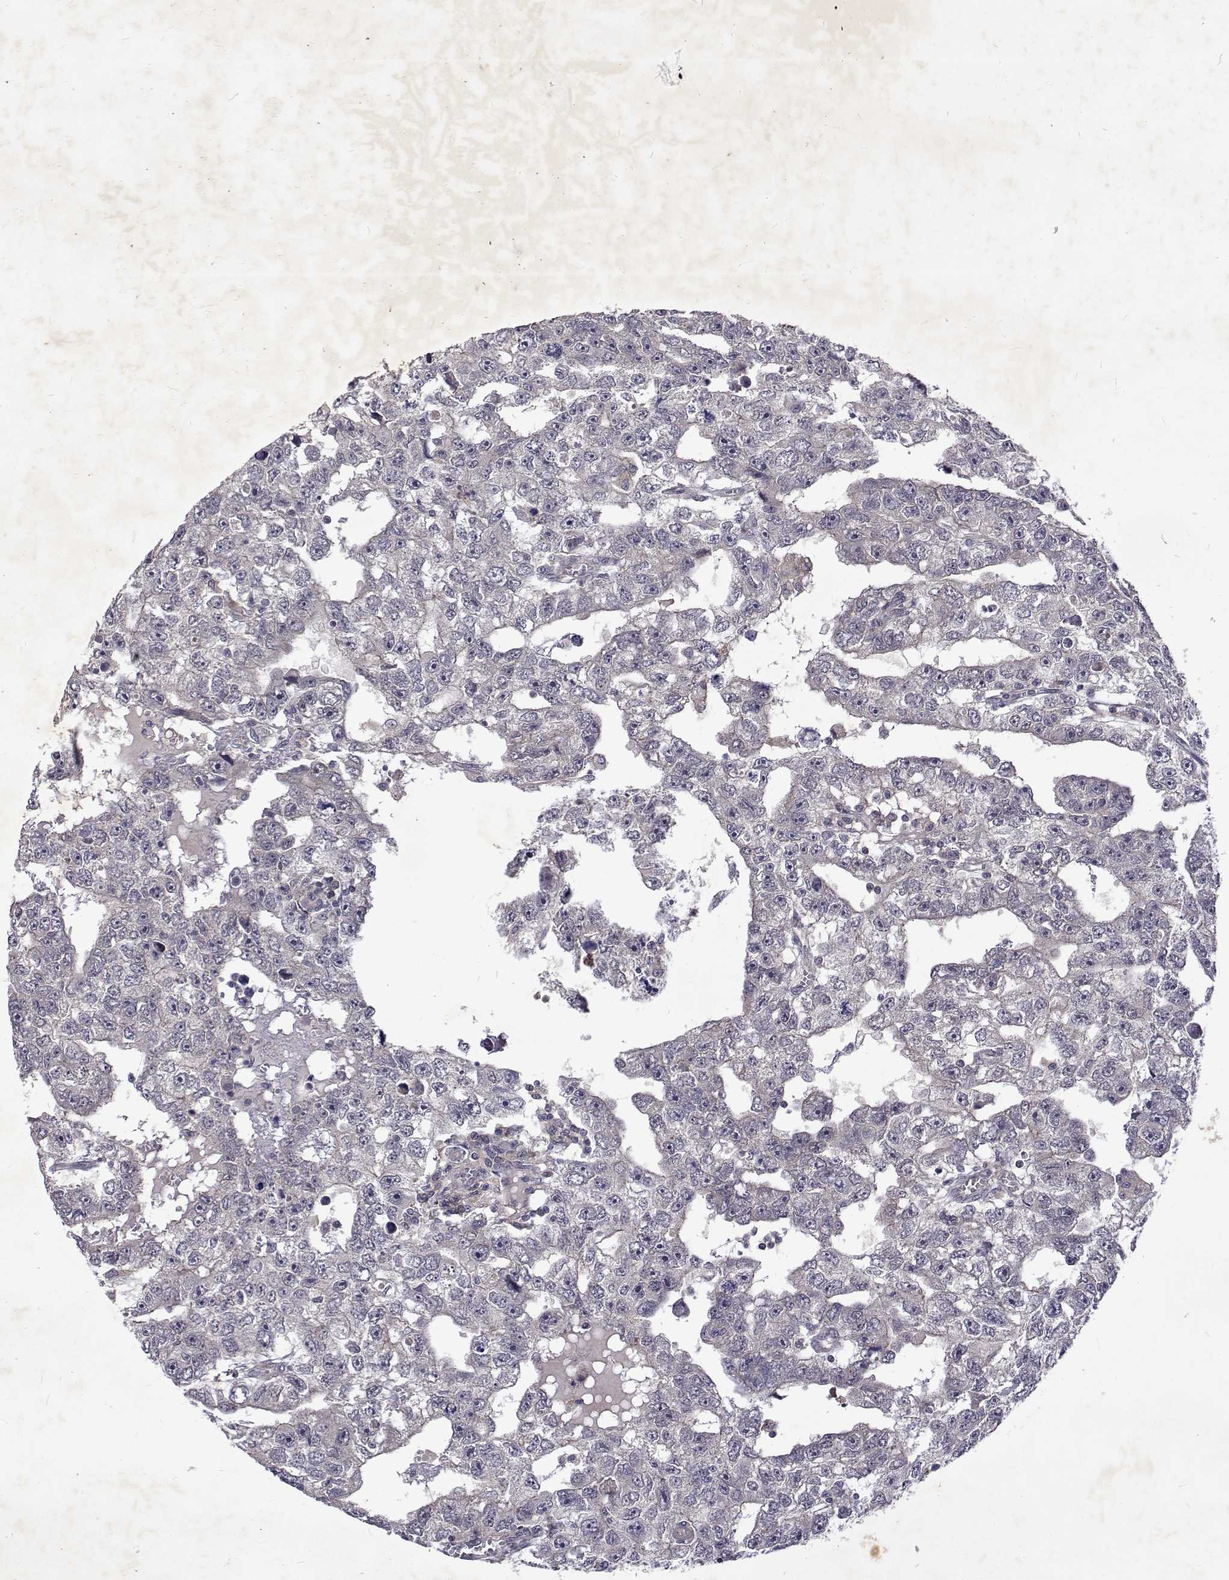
{"staining": {"intensity": "negative", "quantity": "none", "location": "none"}, "tissue": "testis cancer", "cell_type": "Tumor cells", "image_type": "cancer", "snomed": [{"axis": "morphology", "description": "Carcinoma, Embryonal, NOS"}, {"axis": "topography", "description": "Testis"}], "caption": "An IHC image of testis cancer is shown. There is no staining in tumor cells of testis cancer. The staining was performed using DAB to visualize the protein expression in brown, while the nuclei were stained in blue with hematoxylin (Magnification: 20x).", "gene": "ALKBH8", "patient": {"sex": "male", "age": 20}}